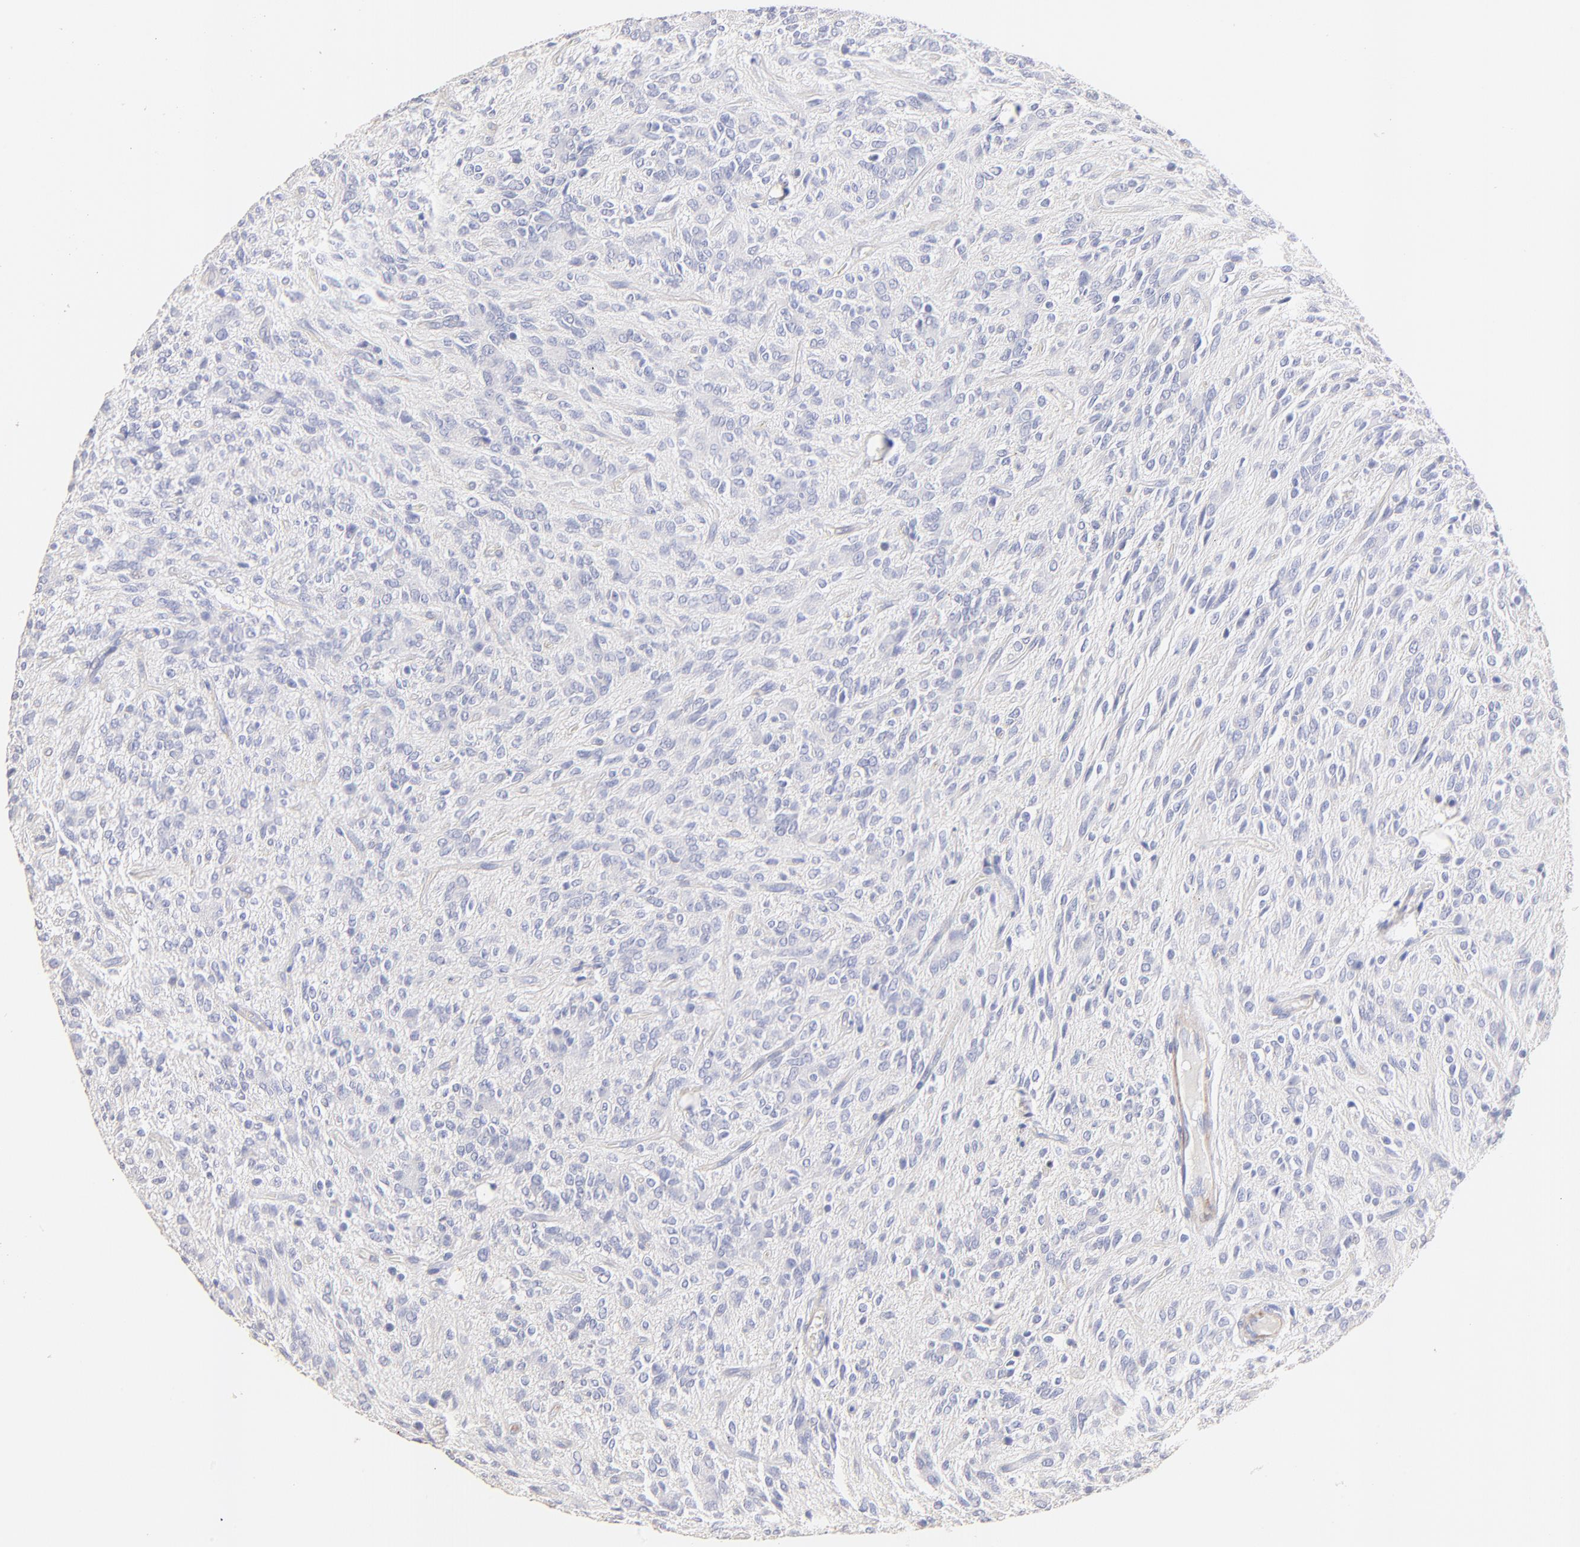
{"staining": {"intensity": "negative", "quantity": "none", "location": "none"}, "tissue": "glioma", "cell_type": "Tumor cells", "image_type": "cancer", "snomed": [{"axis": "morphology", "description": "Glioma, malignant, Low grade"}, {"axis": "topography", "description": "Brain"}], "caption": "DAB immunohistochemical staining of glioma demonstrates no significant expression in tumor cells.", "gene": "ACTRT1", "patient": {"sex": "female", "age": 15}}